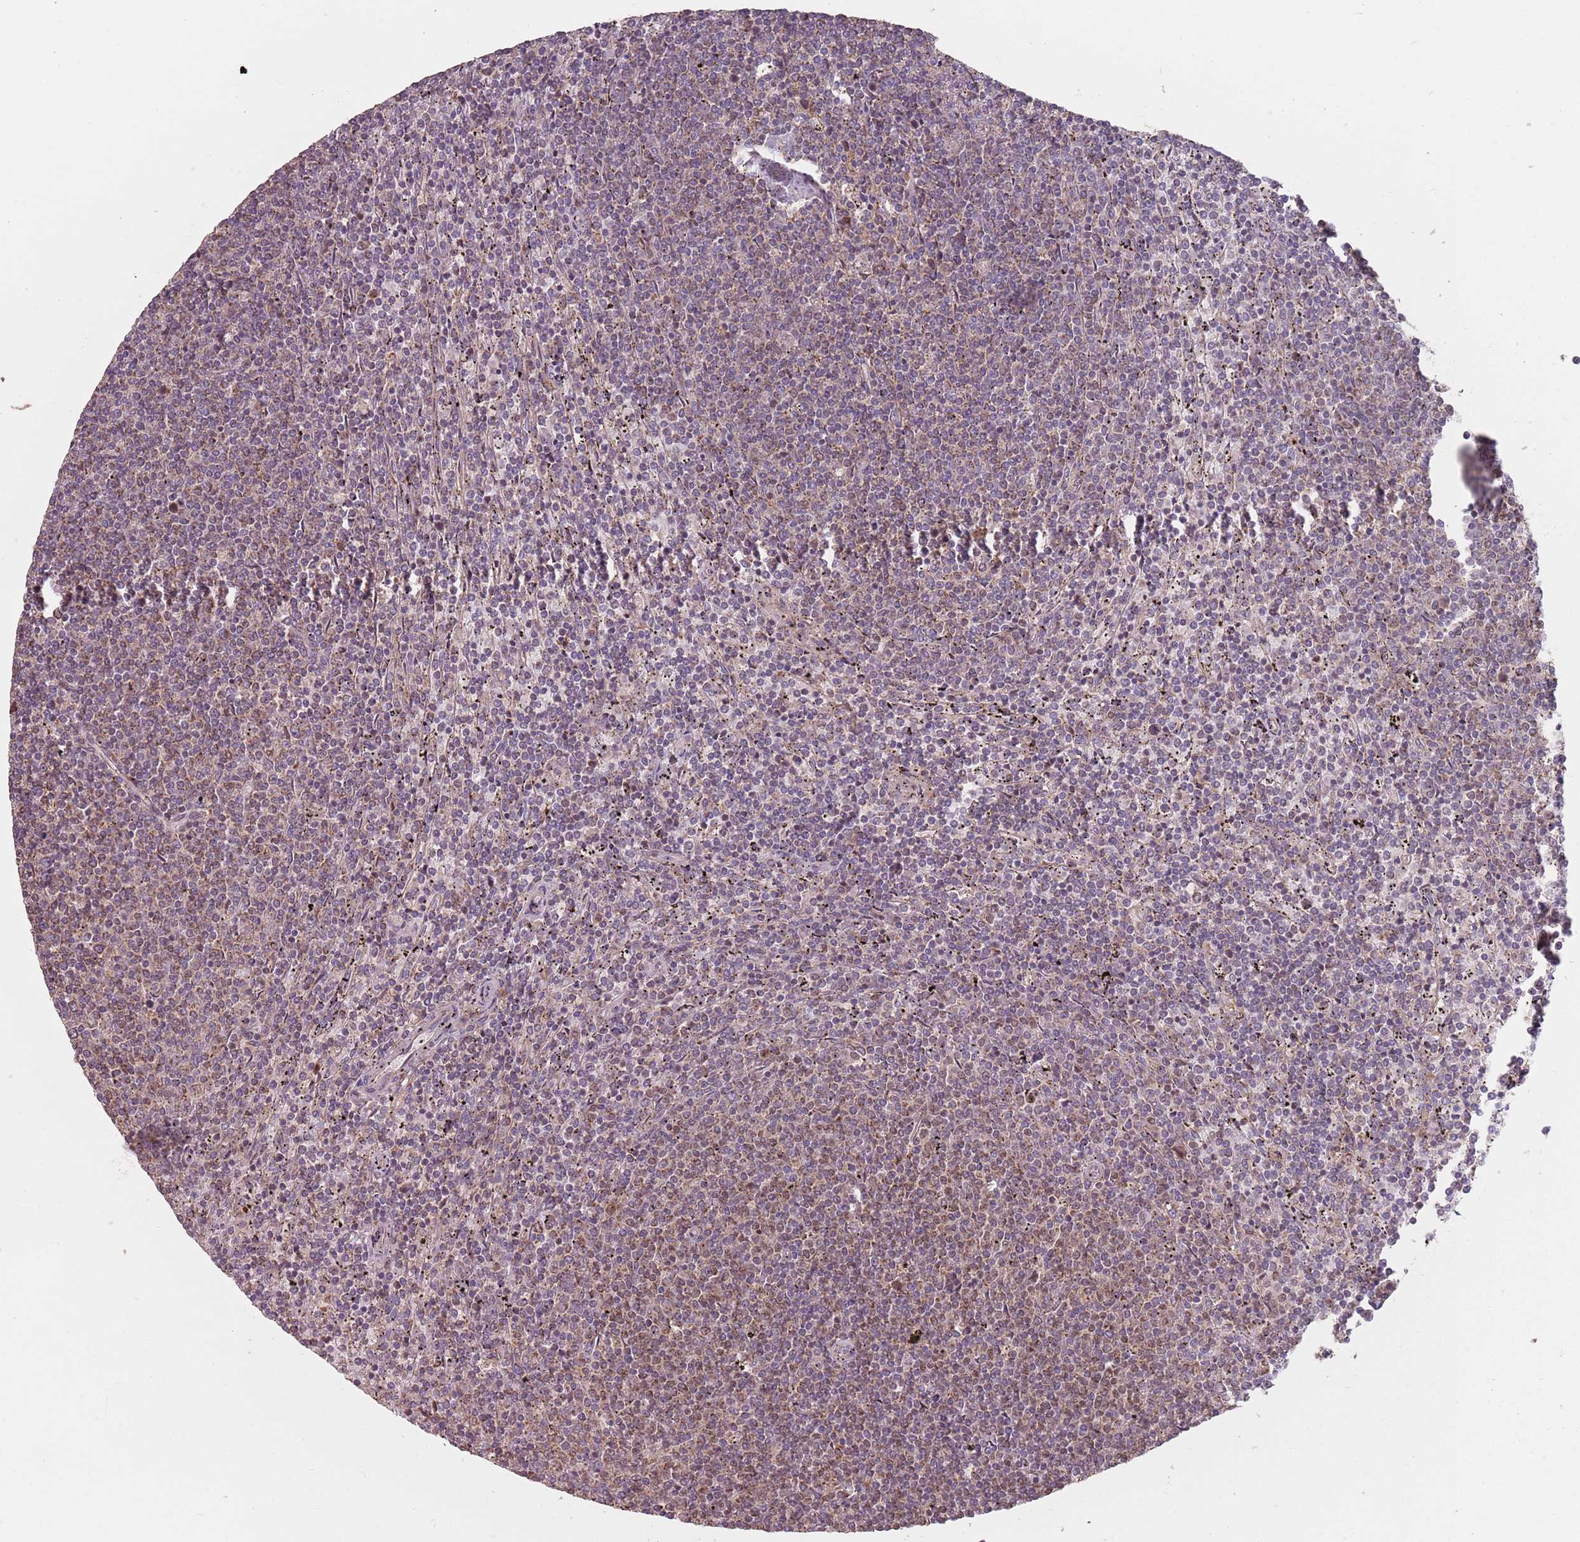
{"staining": {"intensity": "weak", "quantity": "25%-75%", "location": "cytoplasmic/membranous,nuclear"}, "tissue": "lymphoma", "cell_type": "Tumor cells", "image_type": "cancer", "snomed": [{"axis": "morphology", "description": "Malignant lymphoma, non-Hodgkin's type, Low grade"}, {"axis": "topography", "description": "Spleen"}], "caption": "A brown stain labels weak cytoplasmic/membranous and nuclear expression of a protein in human low-grade malignant lymphoma, non-Hodgkin's type tumor cells. Ihc stains the protein of interest in brown and the nuclei are stained blue.", "gene": "VPS52", "patient": {"sex": "female", "age": 50}}